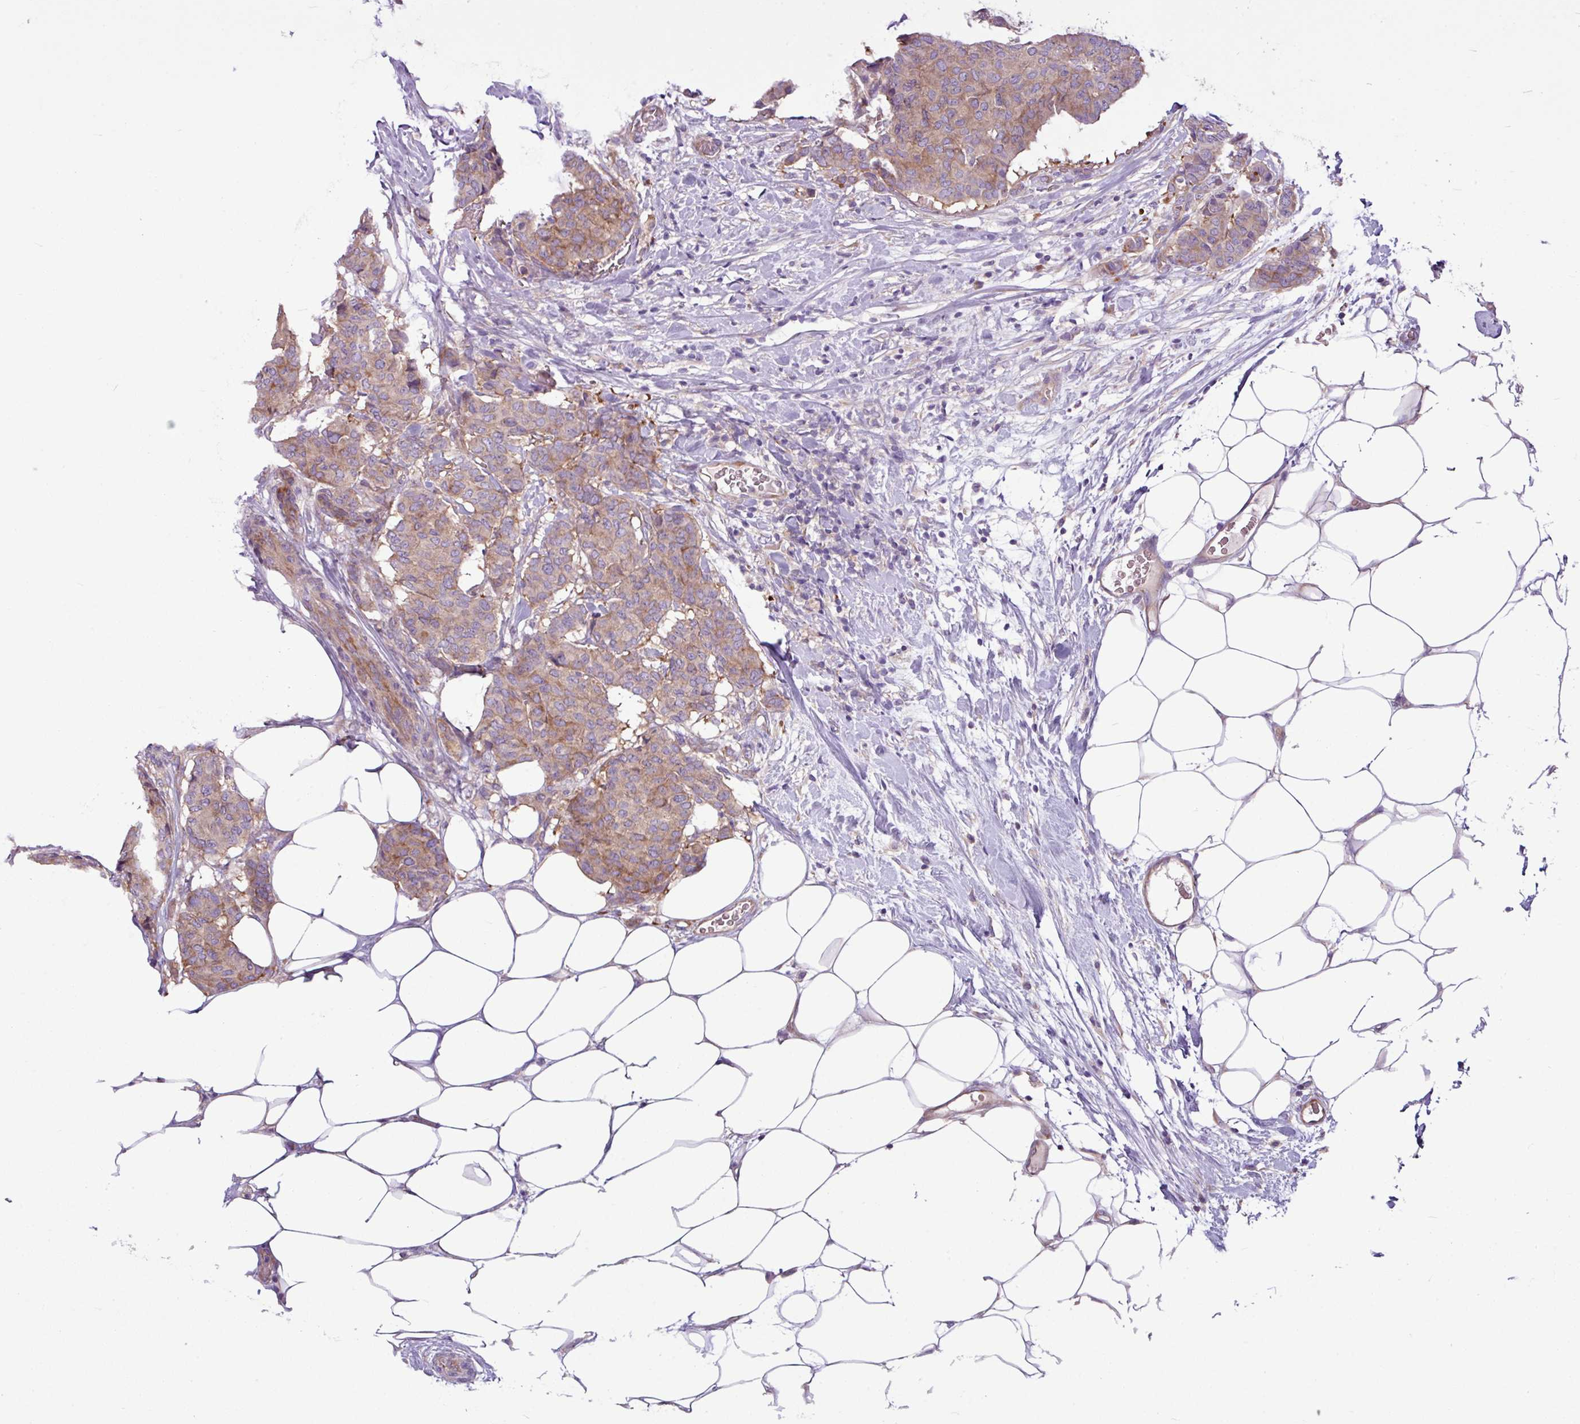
{"staining": {"intensity": "moderate", "quantity": ">75%", "location": "cytoplasmic/membranous"}, "tissue": "breast cancer", "cell_type": "Tumor cells", "image_type": "cancer", "snomed": [{"axis": "morphology", "description": "Duct carcinoma"}, {"axis": "topography", "description": "Breast"}], "caption": "Tumor cells display medium levels of moderate cytoplasmic/membranous staining in approximately >75% of cells in invasive ductal carcinoma (breast). The staining was performed using DAB to visualize the protein expression in brown, while the nuclei were stained in blue with hematoxylin (Magnification: 20x).", "gene": "MROH2A", "patient": {"sex": "female", "age": 75}}